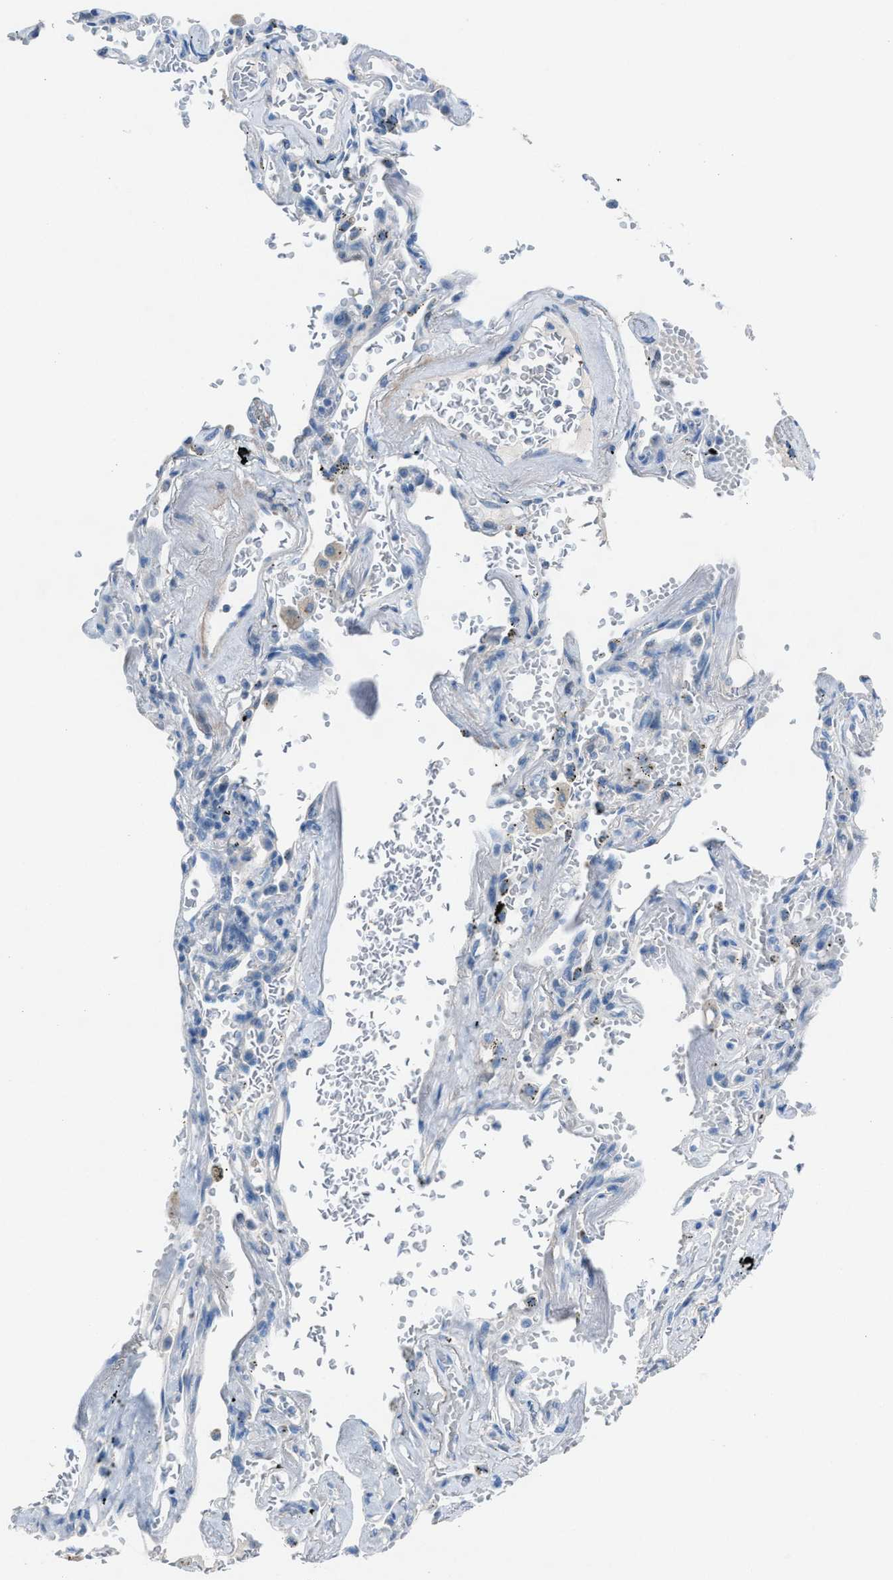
{"staining": {"intensity": "negative", "quantity": "none", "location": "none"}, "tissue": "lung cancer", "cell_type": "Tumor cells", "image_type": "cancer", "snomed": [{"axis": "morphology", "description": "Adenocarcinoma, NOS"}, {"axis": "topography", "description": "Lung"}], "caption": "There is no significant expression in tumor cells of lung cancer.", "gene": "ASPA", "patient": {"sex": "female", "age": 65}}